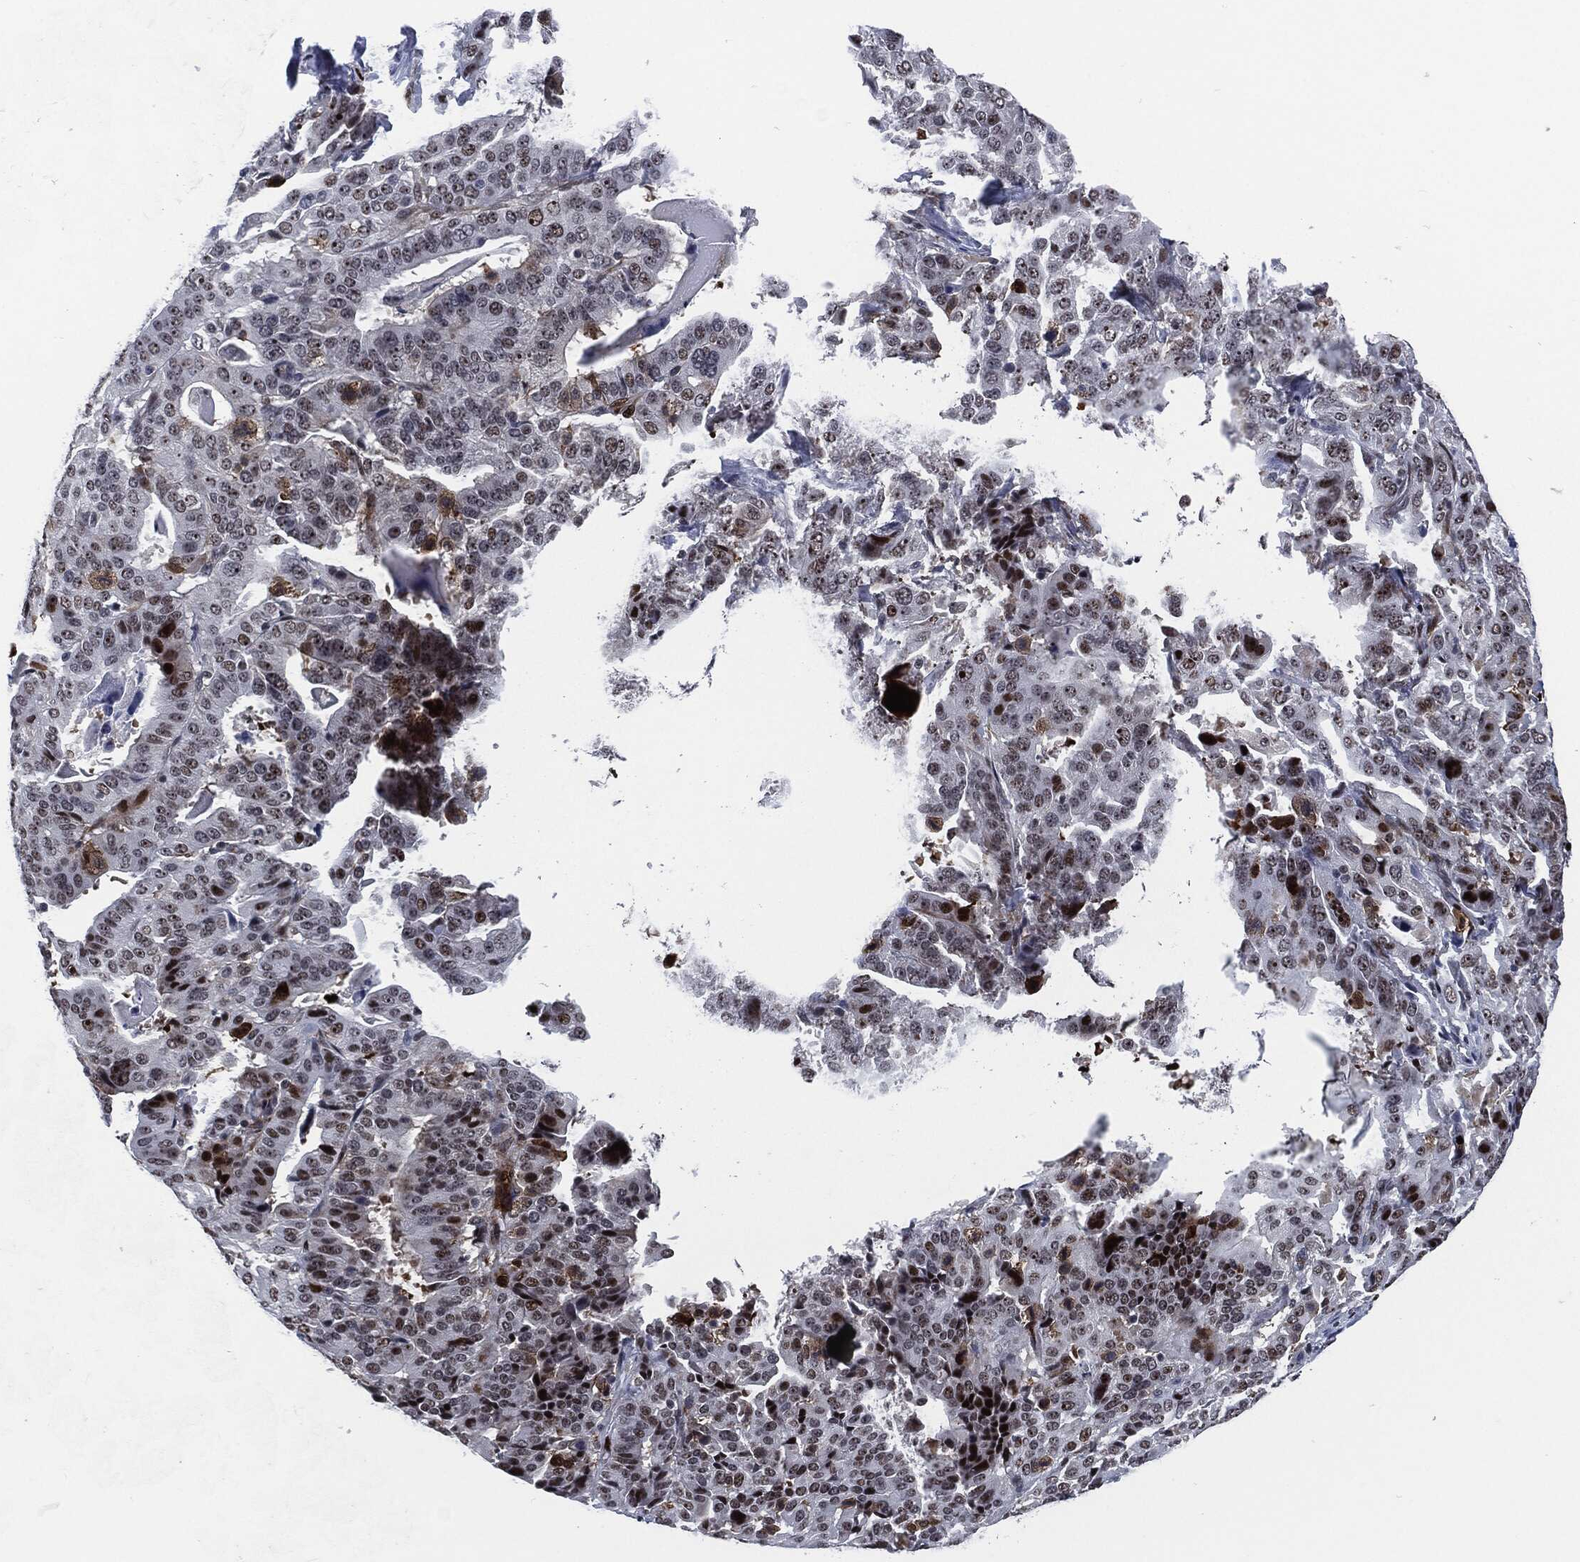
{"staining": {"intensity": "strong", "quantity": "<25%", "location": "nuclear"}, "tissue": "stomach cancer", "cell_type": "Tumor cells", "image_type": "cancer", "snomed": [{"axis": "morphology", "description": "Adenocarcinoma, NOS"}, {"axis": "topography", "description": "Stomach"}], "caption": "A brown stain highlights strong nuclear staining of a protein in stomach adenocarcinoma tumor cells.", "gene": "AKT2", "patient": {"sex": "male", "age": 48}}